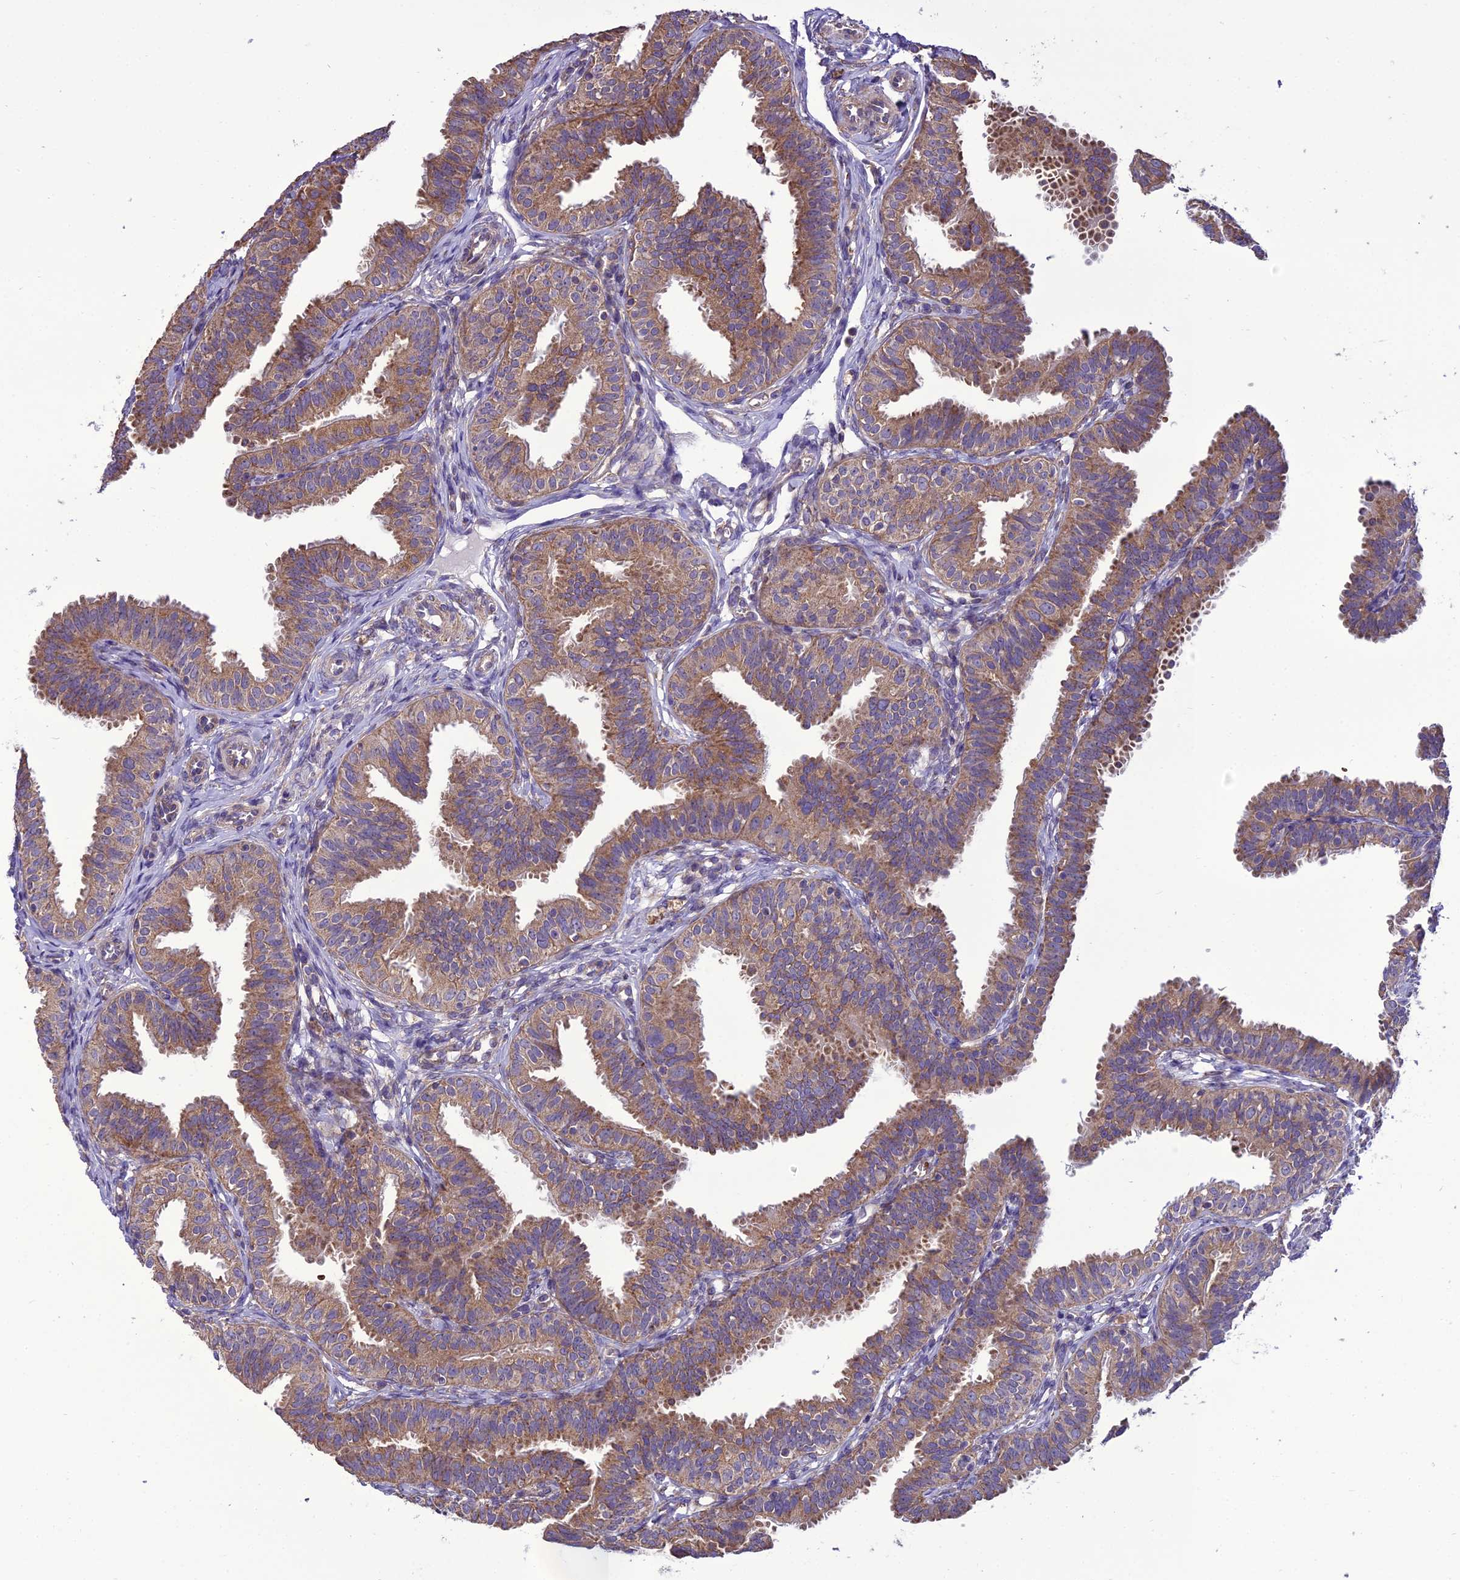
{"staining": {"intensity": "moderate", "quantity": ">75%", "location": "cytoplasmic/membranous"}, "tissue": "fallopian tube", "cell_type": "Glandular cells", "image_type": "normal", "snomed": [{"axis": "morphology", "description": "Normal tissue, NOS"}, {"axis": "topography", "description": "Fallopian tube"}], "caption": "The immunohistochemical stain shows moderate cytoplasmic/membranous positivity in glandular cells of unremarkable fallopian tube.", "gene": "ENSG00000260272", "patient": {"sex": "female", "age": 35}}